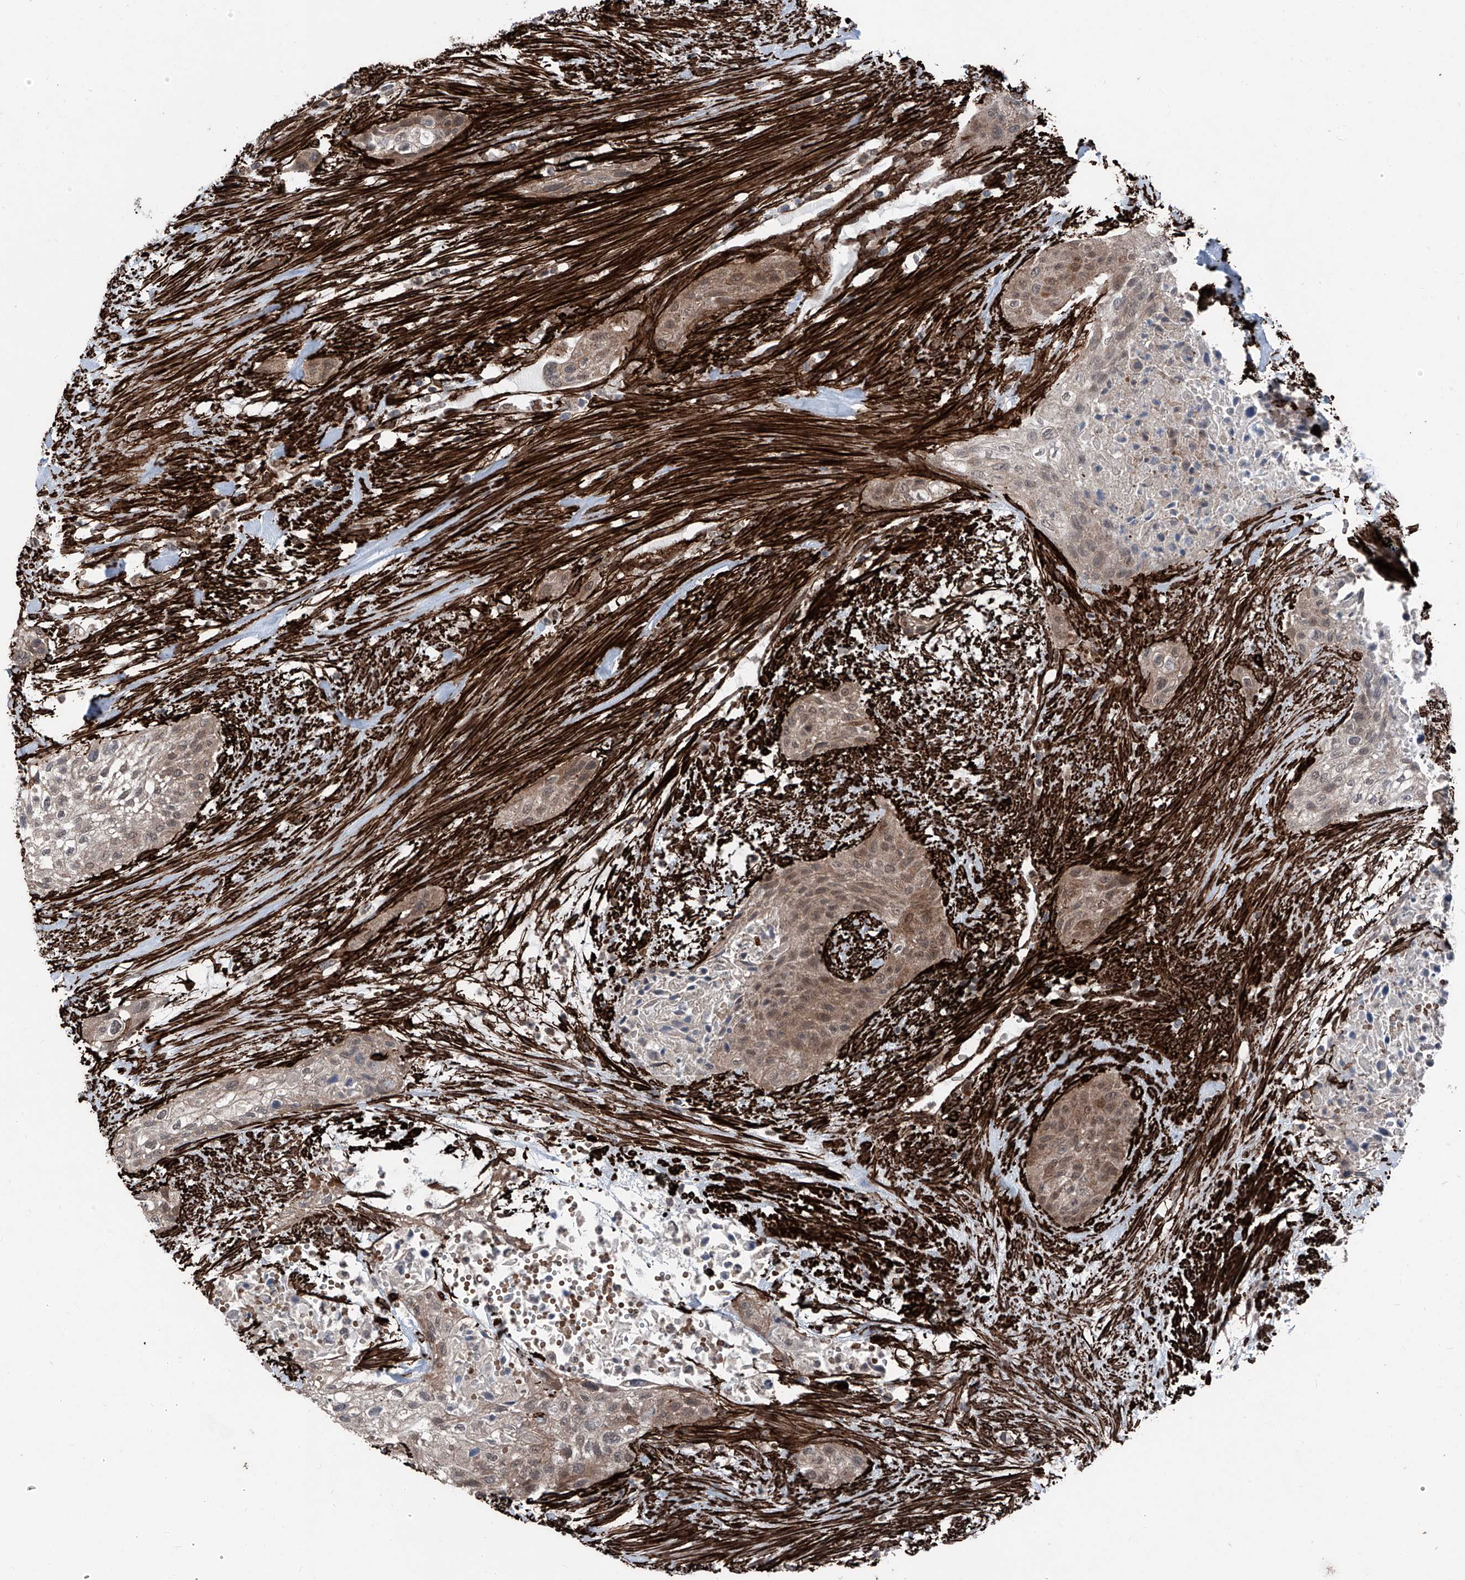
{"staining": {"intensity": "weak", "quantity": "25%-75%", "location": "cytoplasmic/membranous,nuclear"}, "tissue": "urothelial cancer", "cell_type": "Tumor cells", "image_type": "cancer", "snomed": [{"axis": "morphology", "description": "Urothelial carcinoma, High grade"}, {"axis": "topography", "description": "Urinary bladder"}], "caption": "Immunohistochemical staining of human urothelial carcinoma (high-grade) displays weak cytoplasmic/membranous and nuclear protein positivity in approximately 25%-75% of tumor cells.", "gene": "COA7", "patient": {"sex": "male", "age": 35}}